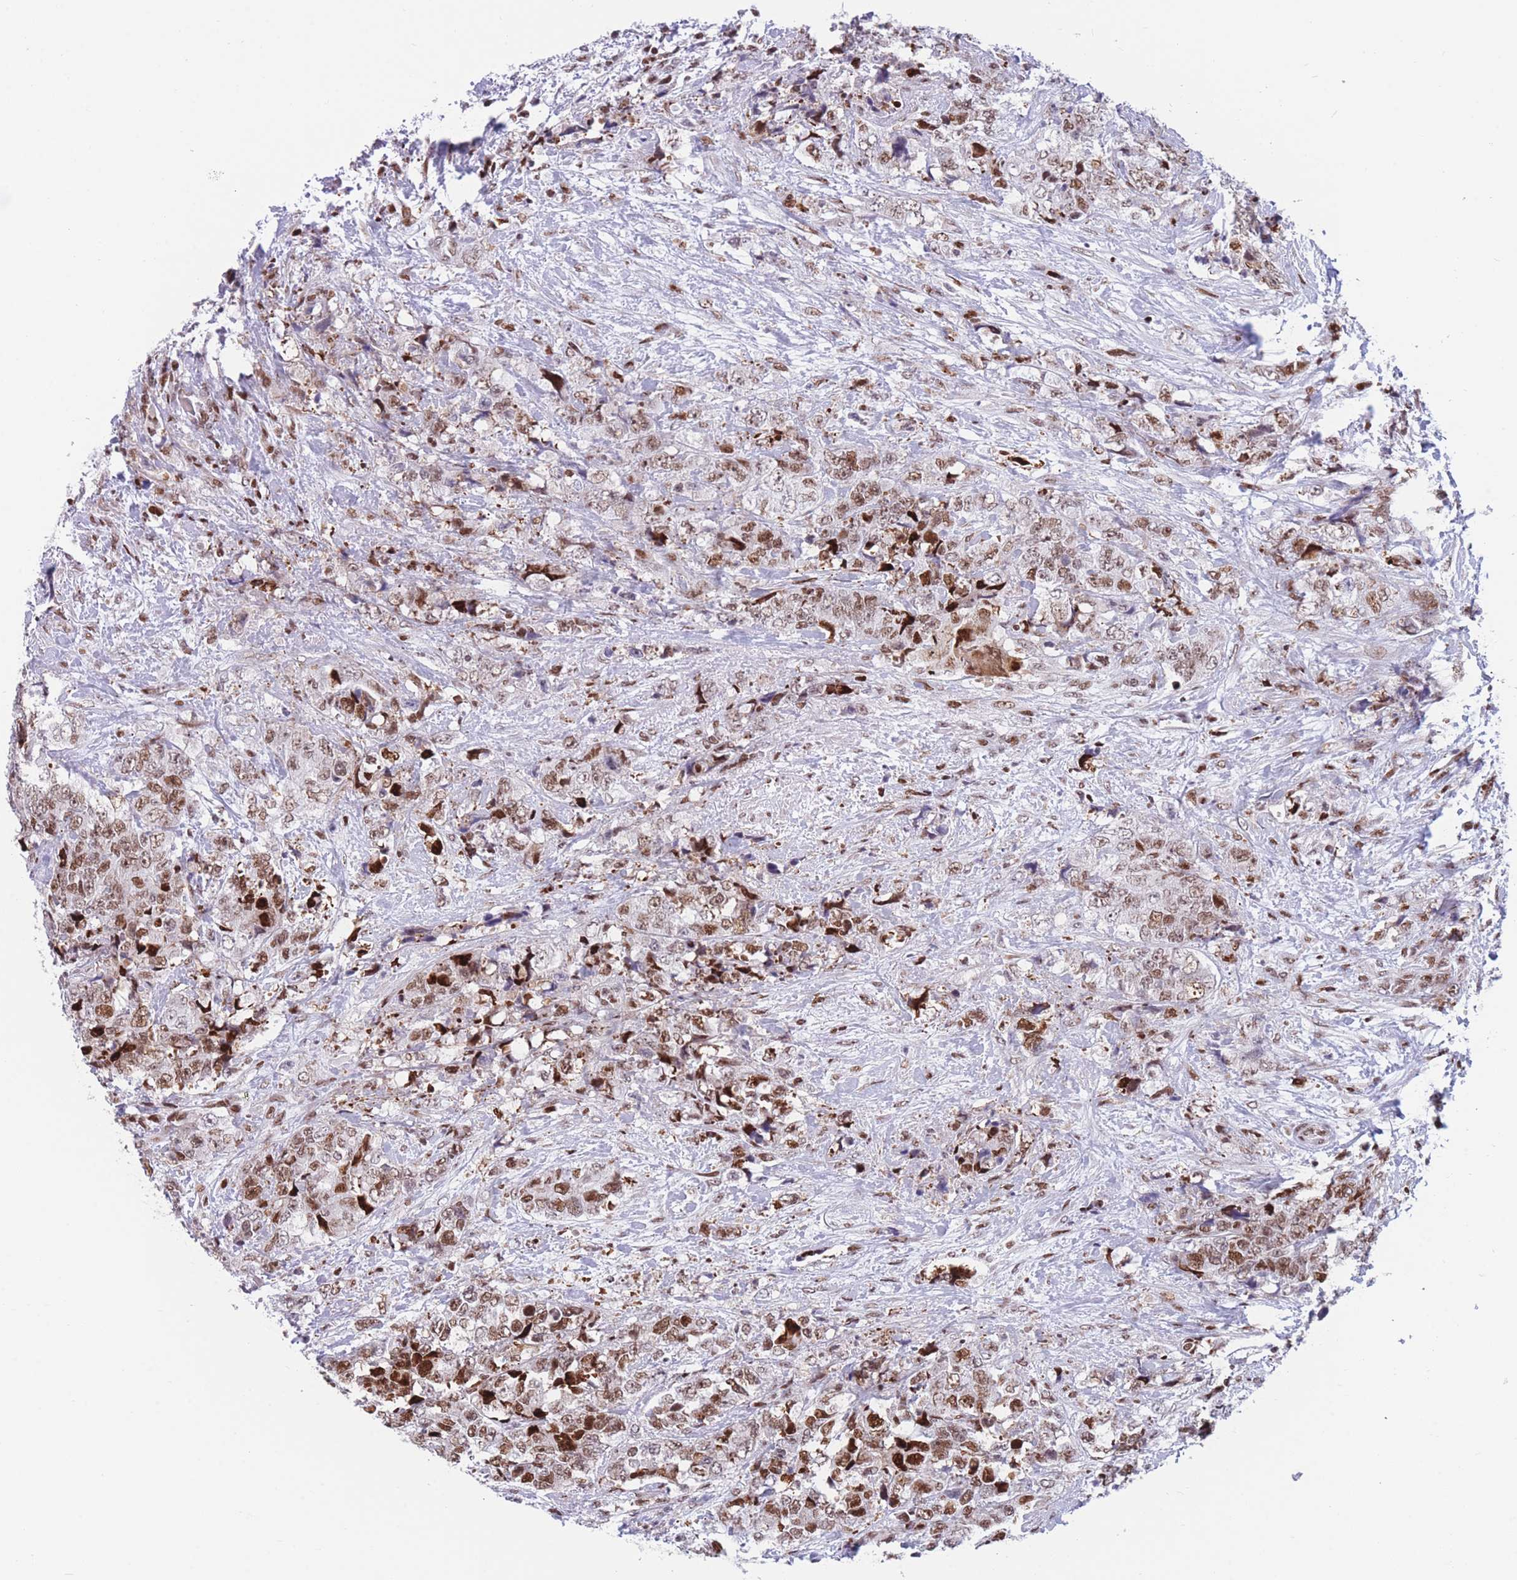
{"staining": {"intensity": "moderate", "quantity": ">75%", "location": "nuclear"}, "tissue": "urothelial cancer", "cell_type": "Tumor cells", "image_type": "cancer", "snomed": [{"axis": "morphology", "description": "Urothelial carcinoma, High grade"}, {"axis": "topography", "description": "Urinary bladder"}], "caption": "An IHC photomicrograph of tumor tissue is shown. Protein staining in brown shows moderate nuclear positivity in high-grade urothelial carcinoma within tumor cells. (IHC, brightfield microscopy, high magnification).", "gene": "DNAJC3", "patient": {"sex": "female", "age": 78}}